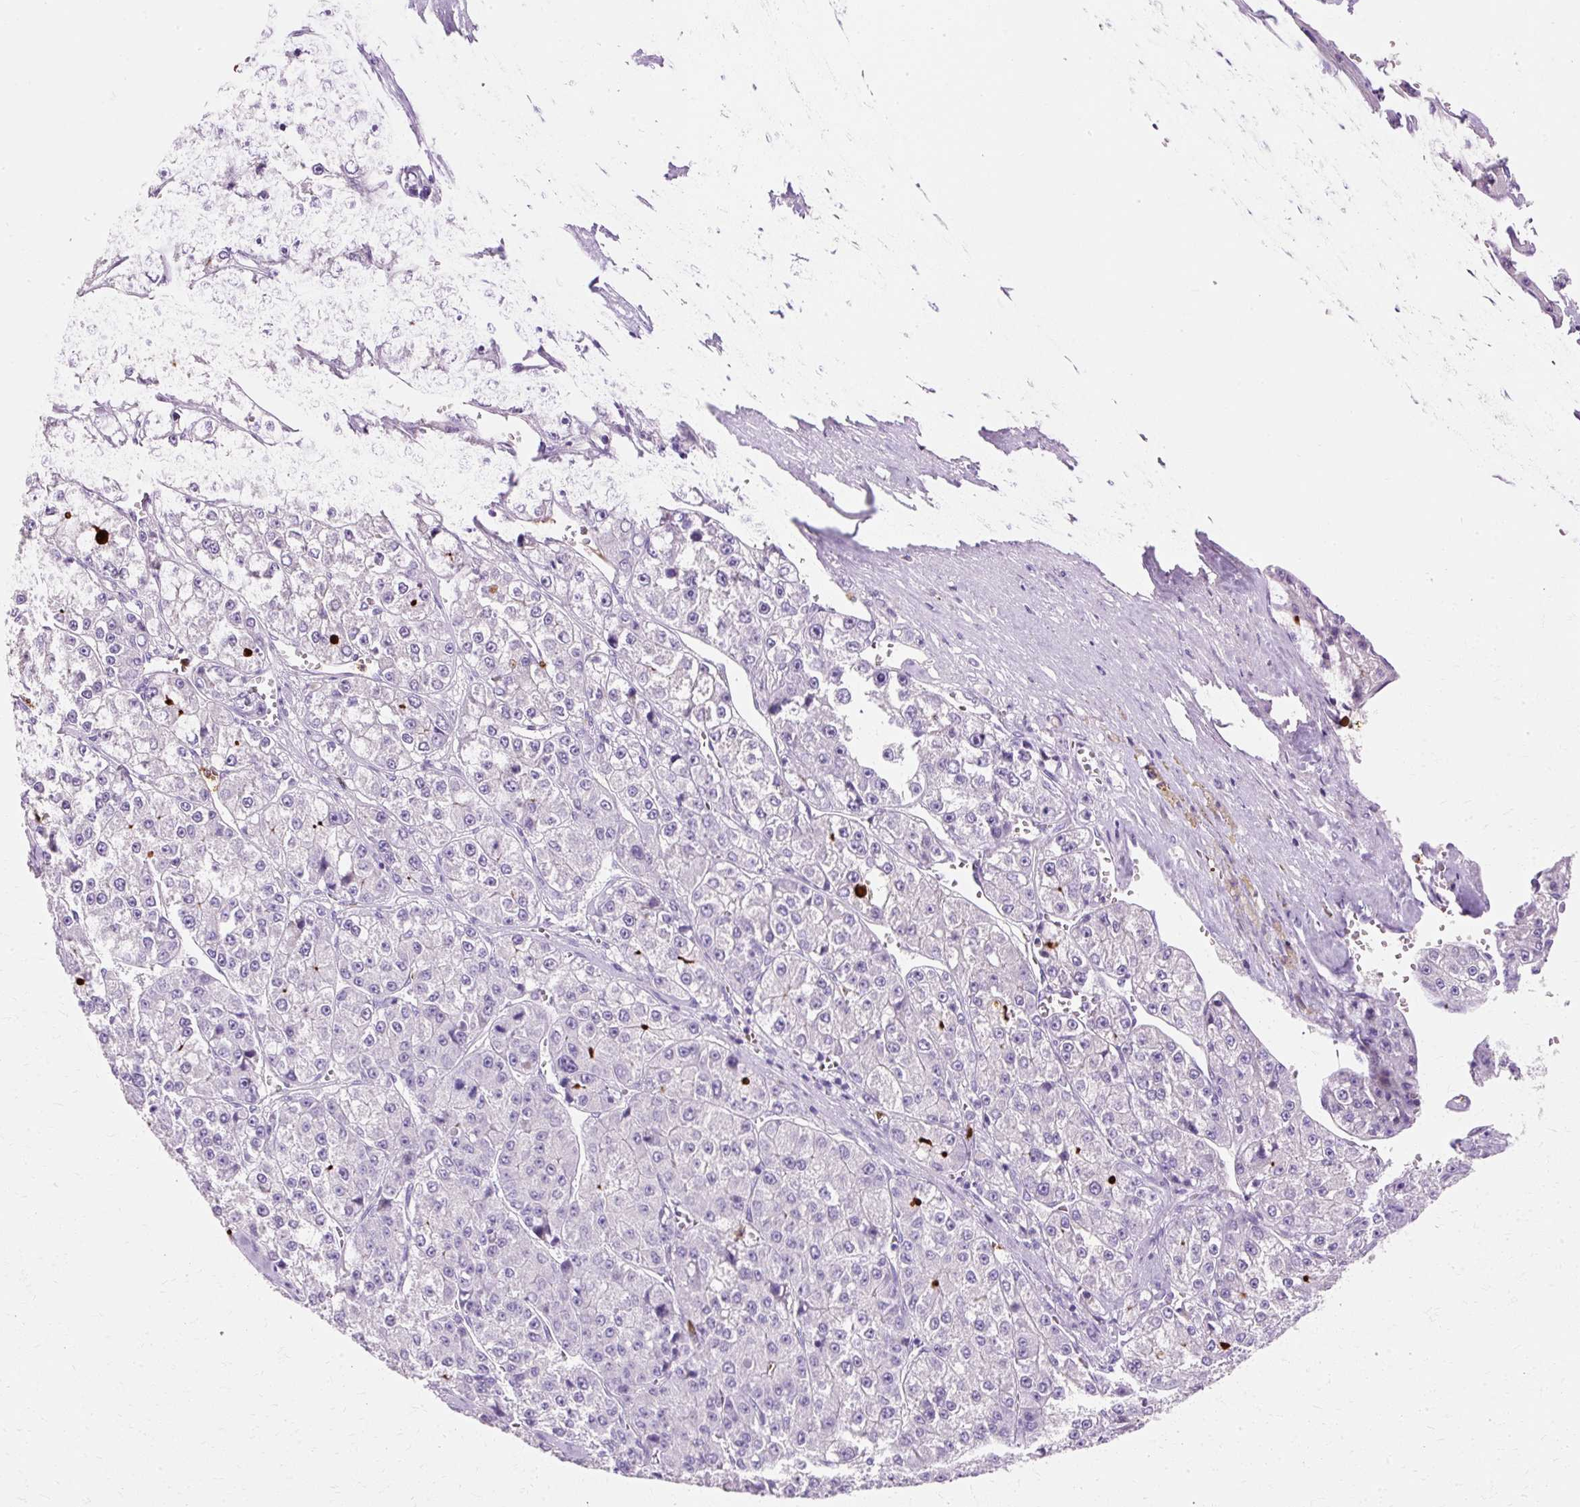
{"staining": {"intensity": "negative", "quantity": "none", "location": "none"}, "tissue": "liver cancer", "cell_type": "Tumor cells", "image_type": "cancer", "snomed": [{"axis": "morphology", "description": "Carcinoma, Hepatocellular, NOS"}, {"axis": "topography", "description": "Liver"}], "caption": "Tumor cells show no significant protein positivity in hepatocellular carcinoma (liver).", "gene": "DEFA1", "patient": {"sex": "female", "age": 73}}